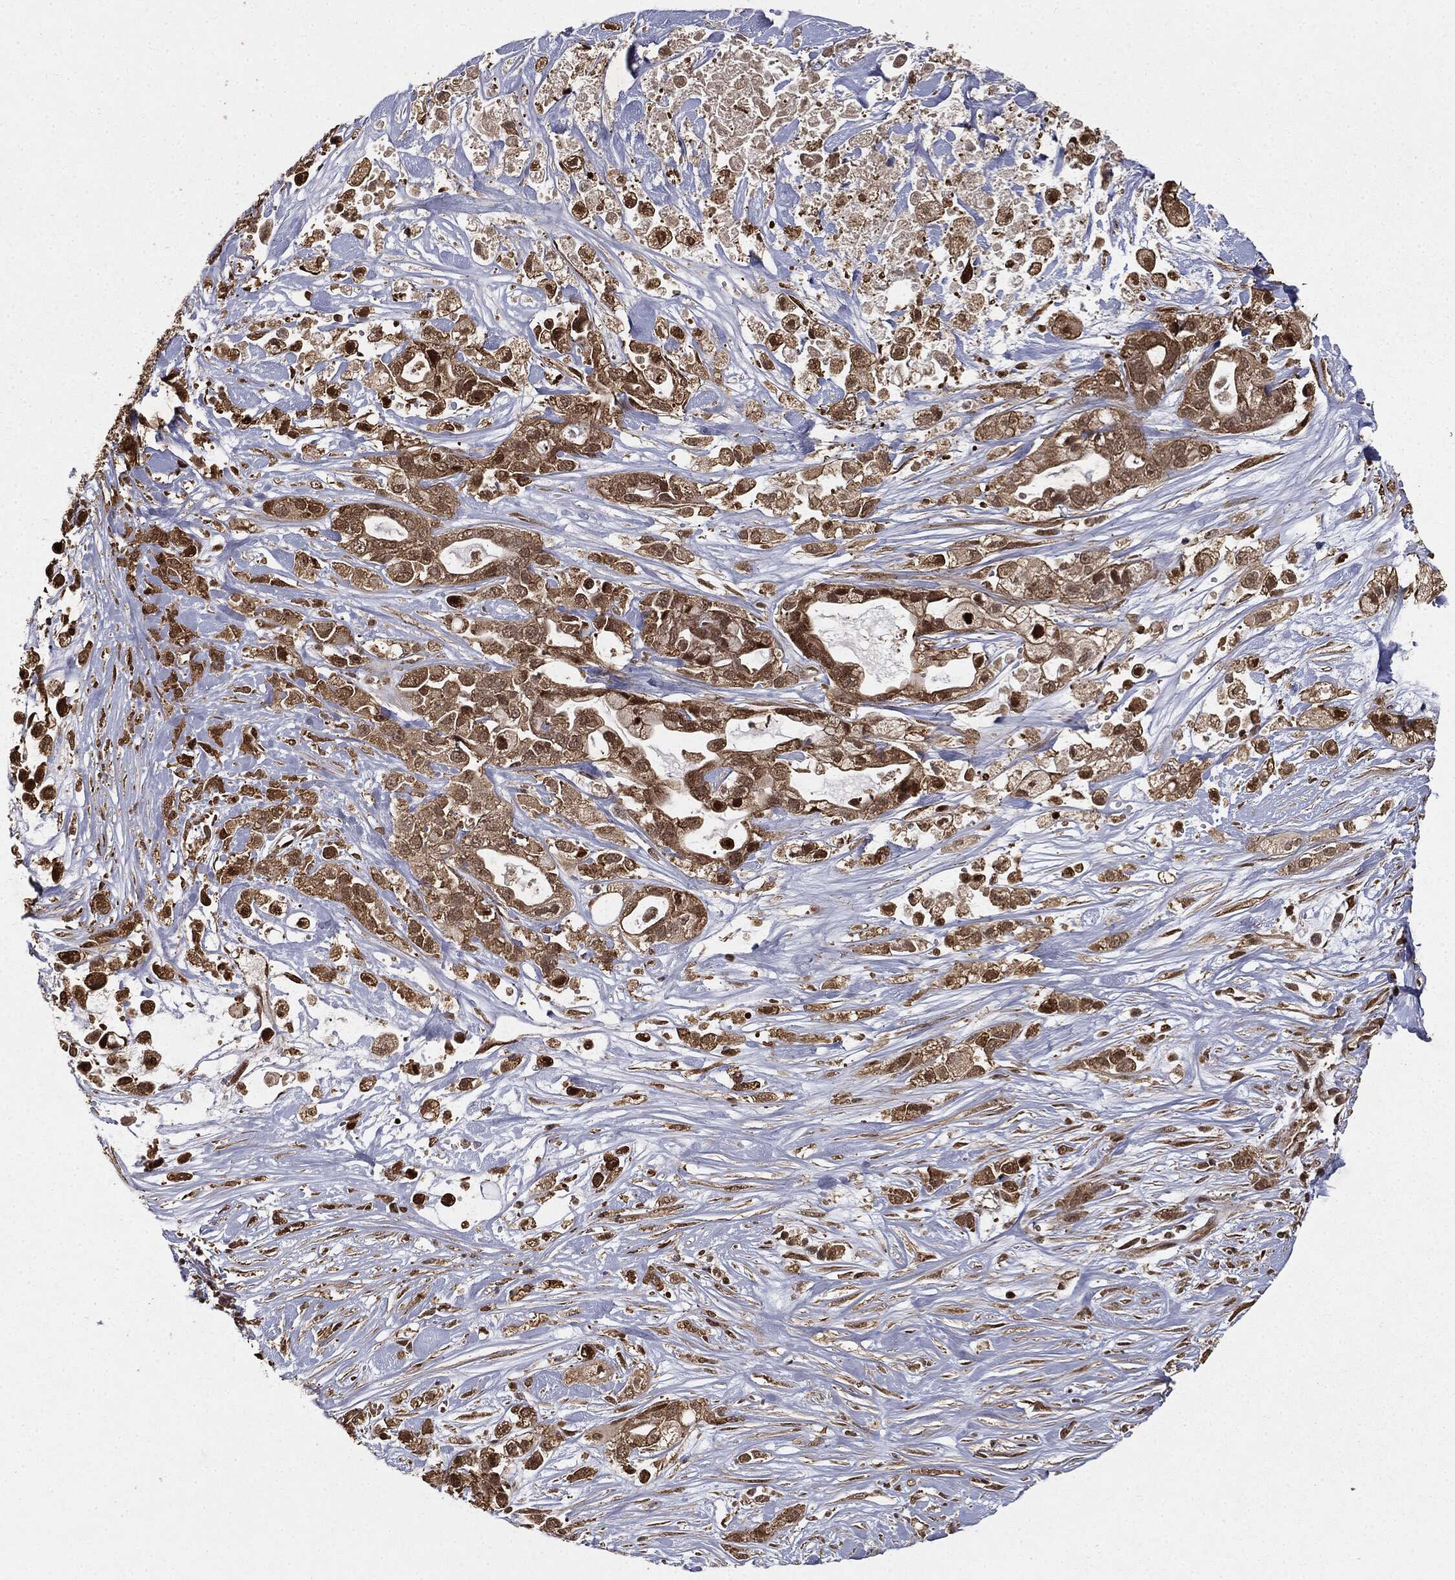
{"staining": {"intensity": "moderate", "quantity": "25%-75%", "location": "cytoplasmic/membranous,nuclear"}, "tissue": "pancreatic cancer", "cell_type": "Tumor cells", "image_type": "cancer", "snomed": [{"axis": "morphology", "description": "Adenocarcinoma, NOS"}, {"axis": "topography", "description": "Pancreas"}], "caption": "Pancreatic cancer stained with a brown dye displays moderate cytoplasmic/membranous and nuclear positive staining in approximately 25%-75% of tumor cells.", "gene": "ZNHIT6", "patient": {"sex": "male", "age": 44}}